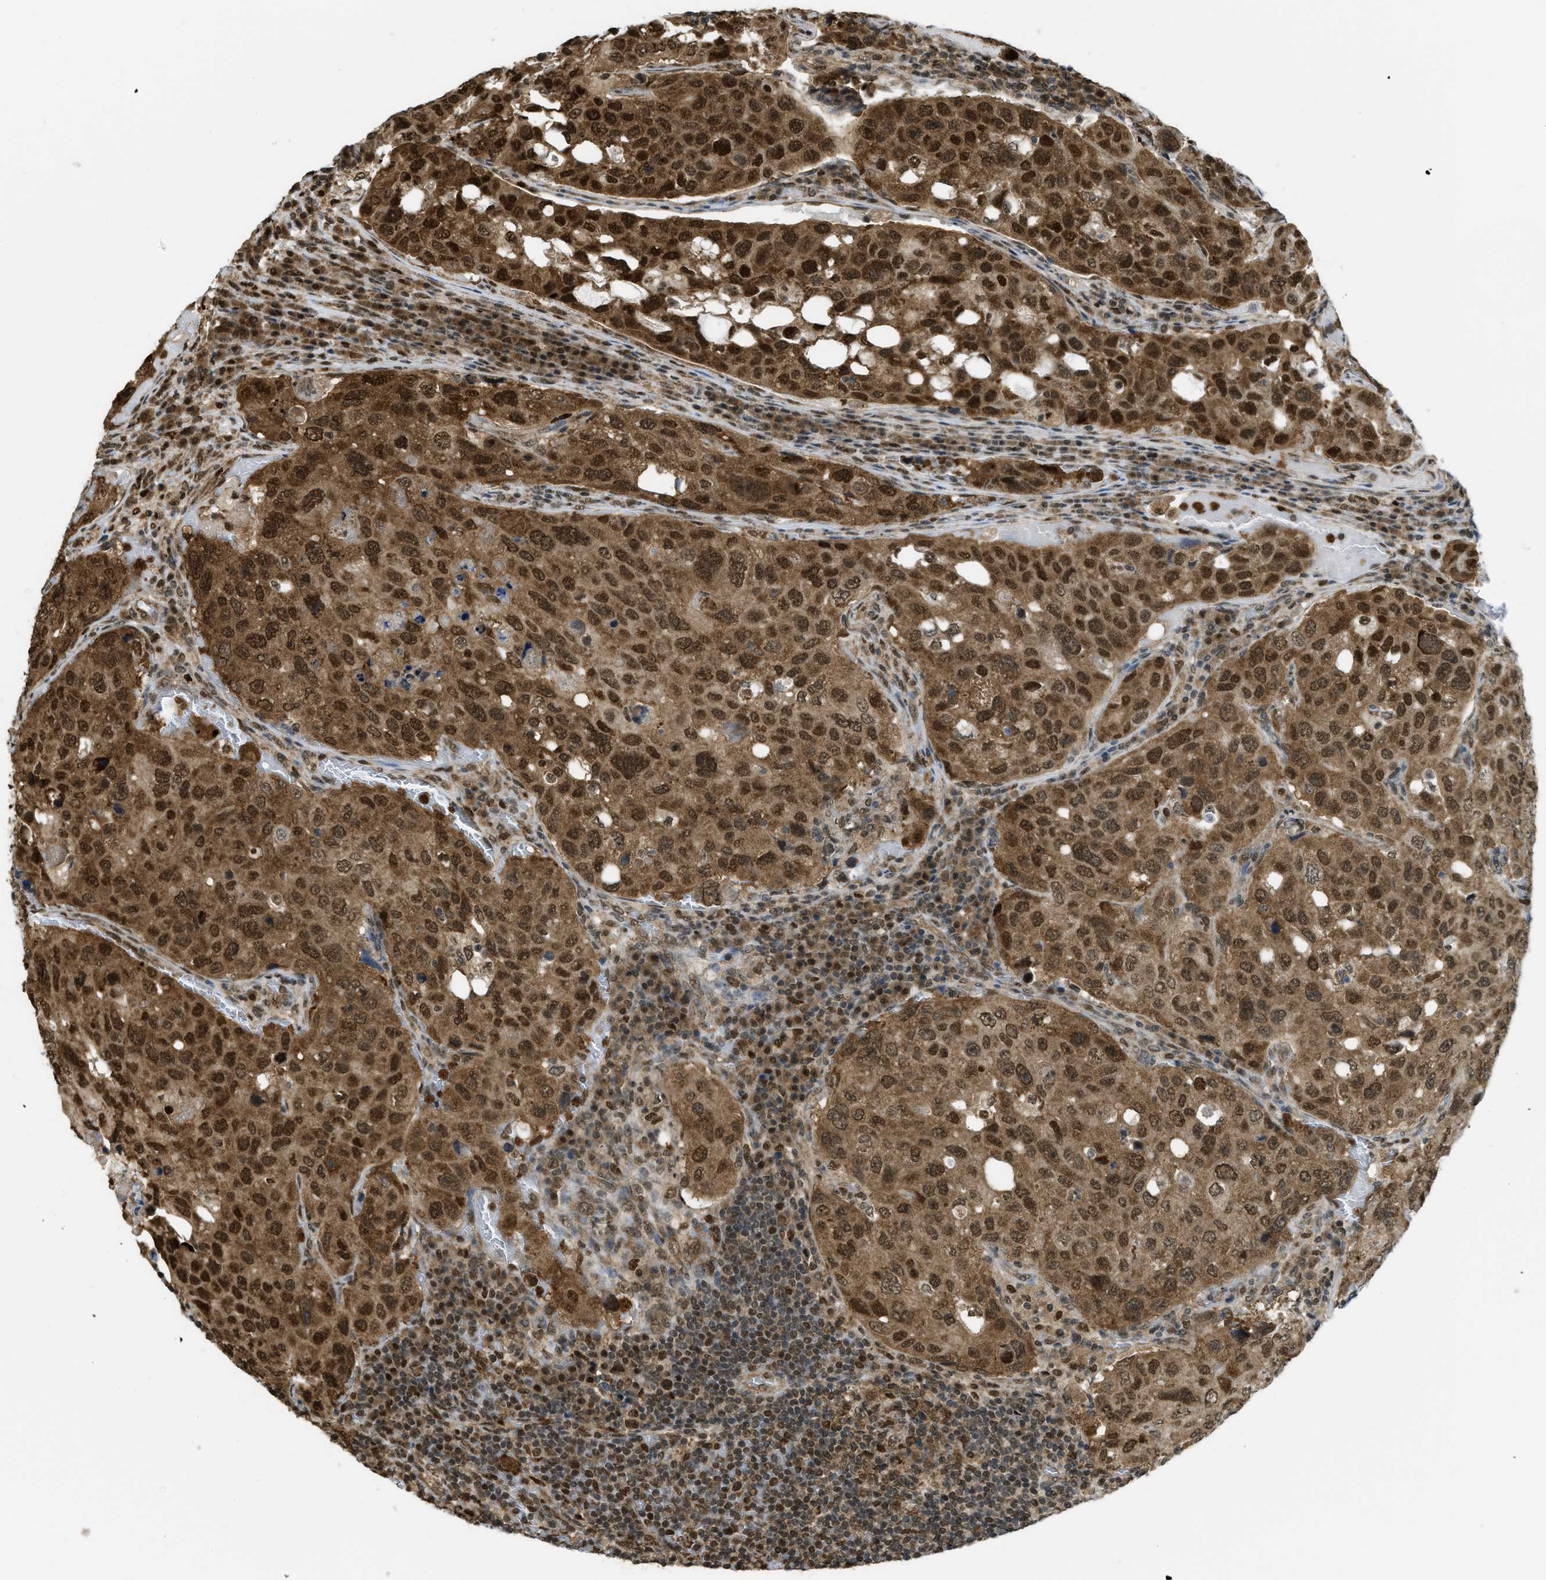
{"staining": {"intensity": "strong", "quantity": ">75%", "location": "cytoplasmic/membranous,nuclear"}, "tissue": "urothelial cancer", "cell_type": "Tumor cells", "image_type": "cancer", "snomed": [{"axis": "morphology", "description": "Urothelial carcinoma, High grade"}, {"axis": "topography", "description": "Lymph node"}, {"axis": "topography", "description": "Urinary bladder"}], "caption": "Tumor cells show high levels of strong cytoplasmic/membranous and nuclear positivity in about >75% of cells in urothelial cancer.", "gene": "TNPO1", "patient": {"sex": "male", "age": 51}}